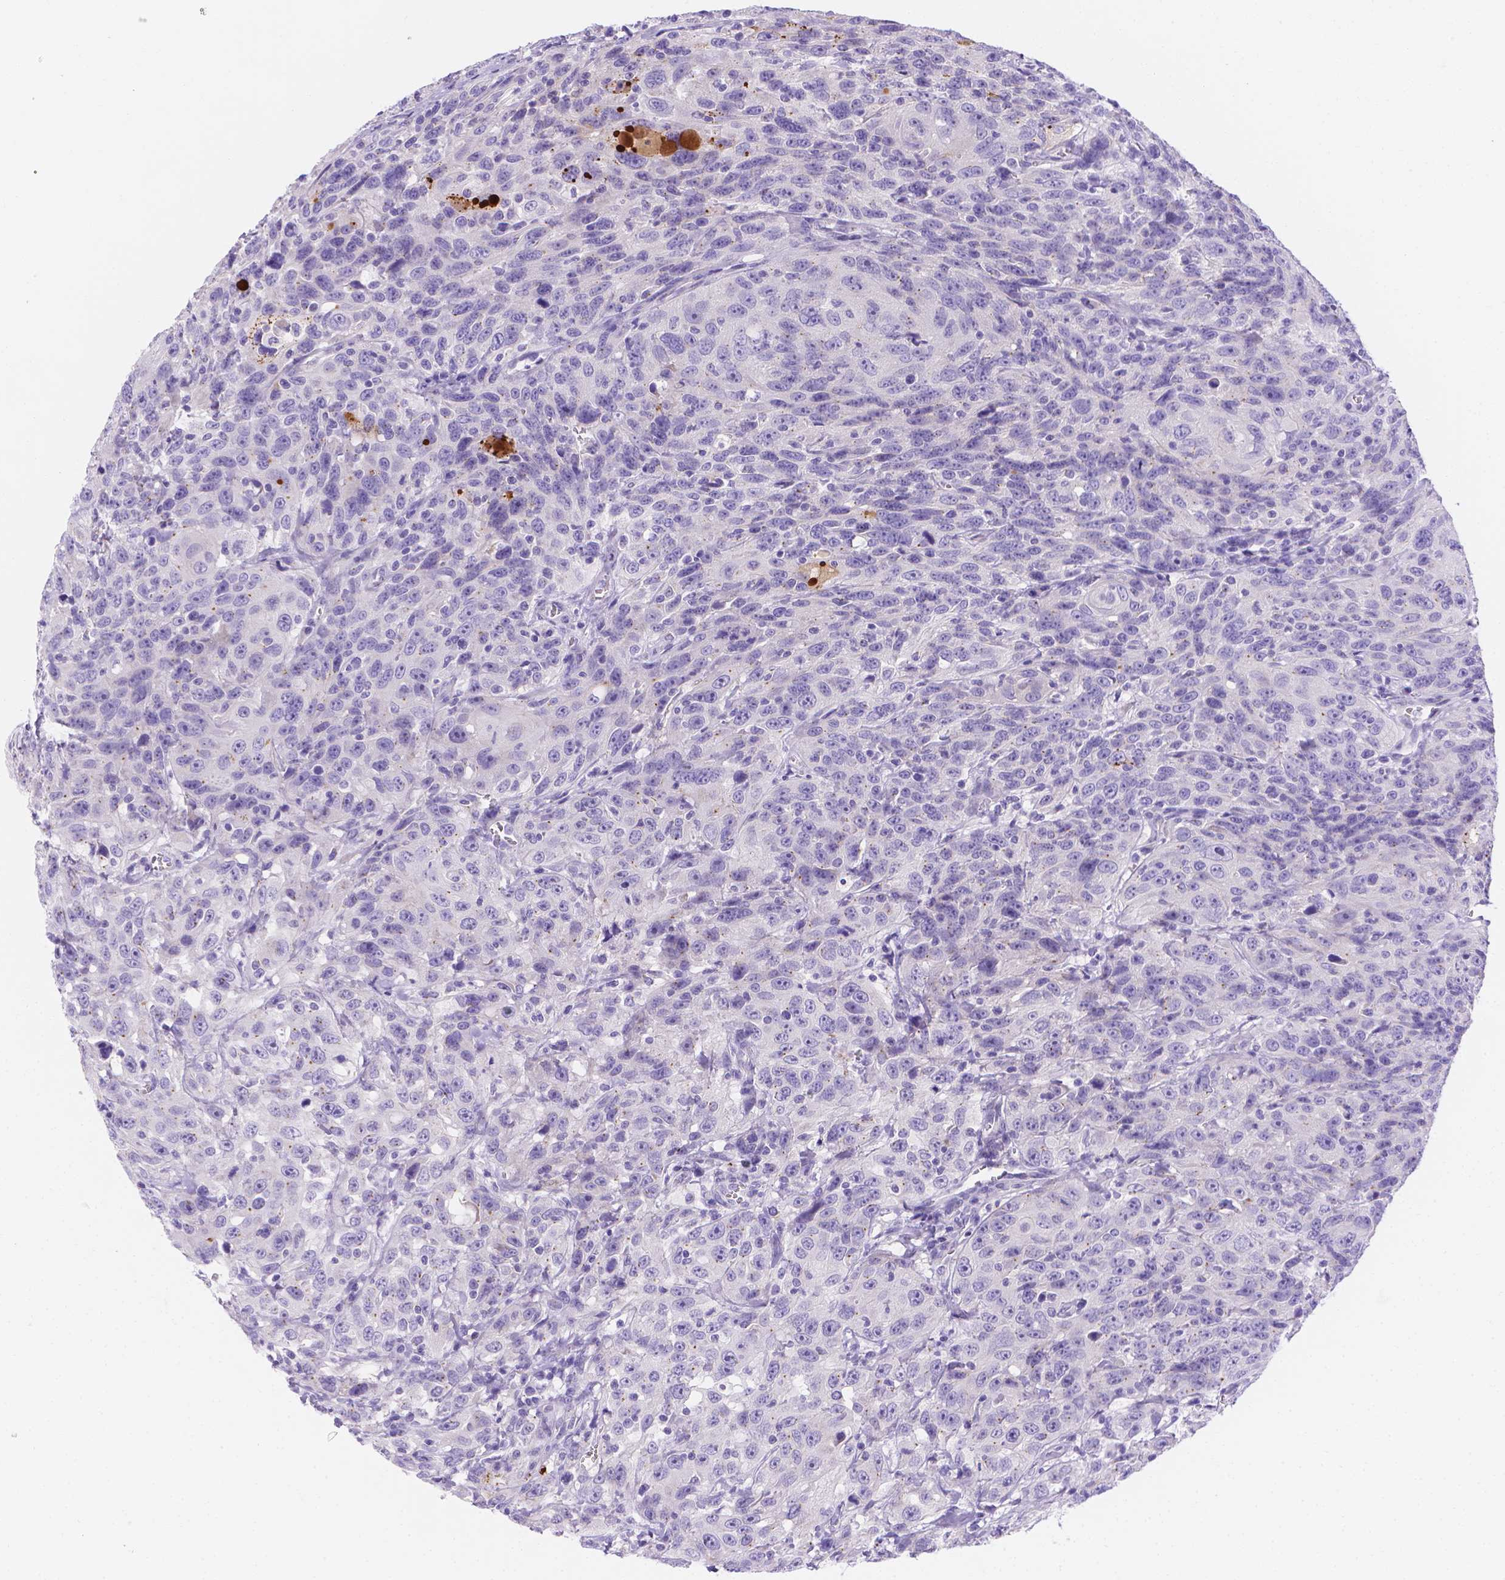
{"staining": {"intensity": "negative", "quantity": "none", "location": "none"}, "tissue": "urothelial cancer", "cell_type": "Tumor cells", "image_type": "cancer", "snomed": [{"axis": "morphology", "description": "Urothelial carcinoma, NOS"}, {"axis": "morphology", "description": "Urothelial carcinoma, High grade"}, {"axis": "topography", "description": "Urinary bladder"}], "caption": "IHC of urothelial cancer reveals no expression in tumor cells.", "gene": "MLN", "patient": {"sex": "female", "age": 73}}